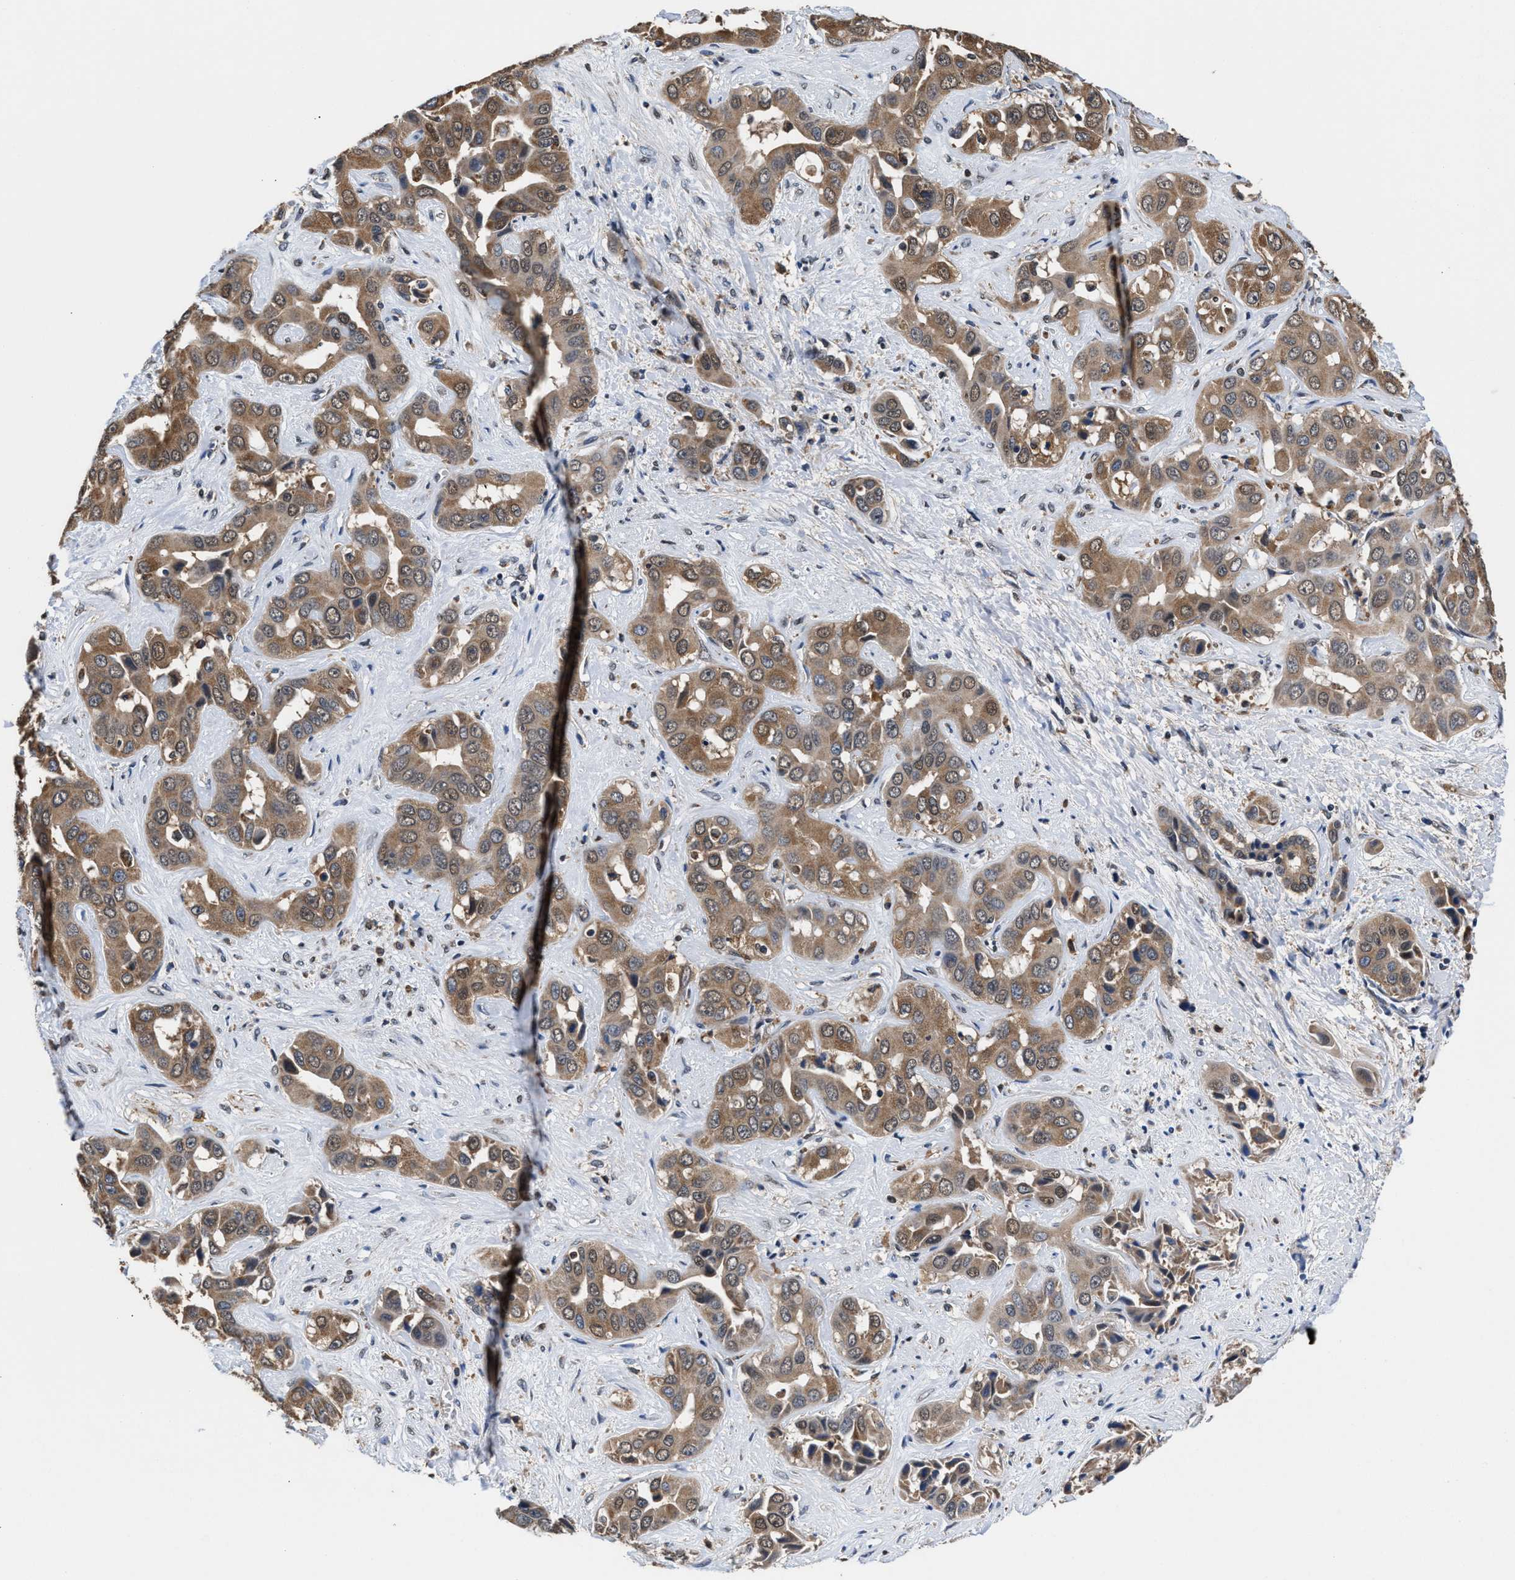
{"staining": {"intensity": "moderate", "quantity": ">75%", "location": "cytoplasmic/membranous"}, "tissue": "liver cancer", "cell_type": "Tumor cells", "image_type": "cancer", "snomed": [{"axis": "morphology", "description": "Cholangiocarcinoma"}, {"axis": "topography", "description": "Liver"}], "caption": "Immunohistochemistry (IHC) micrograph of neoplastic tissue: human liver cancer (cholangiocarcinoma) stained using immunohistochemistry reveals medium levels of moderate protein expression localized specifically in the cytoplasmic/membranous of tumor cells, appearing as a cytoplasmic/membranous brown color.", "gene": "ACLY", "patient": {"sex": "female", "age": 52}}